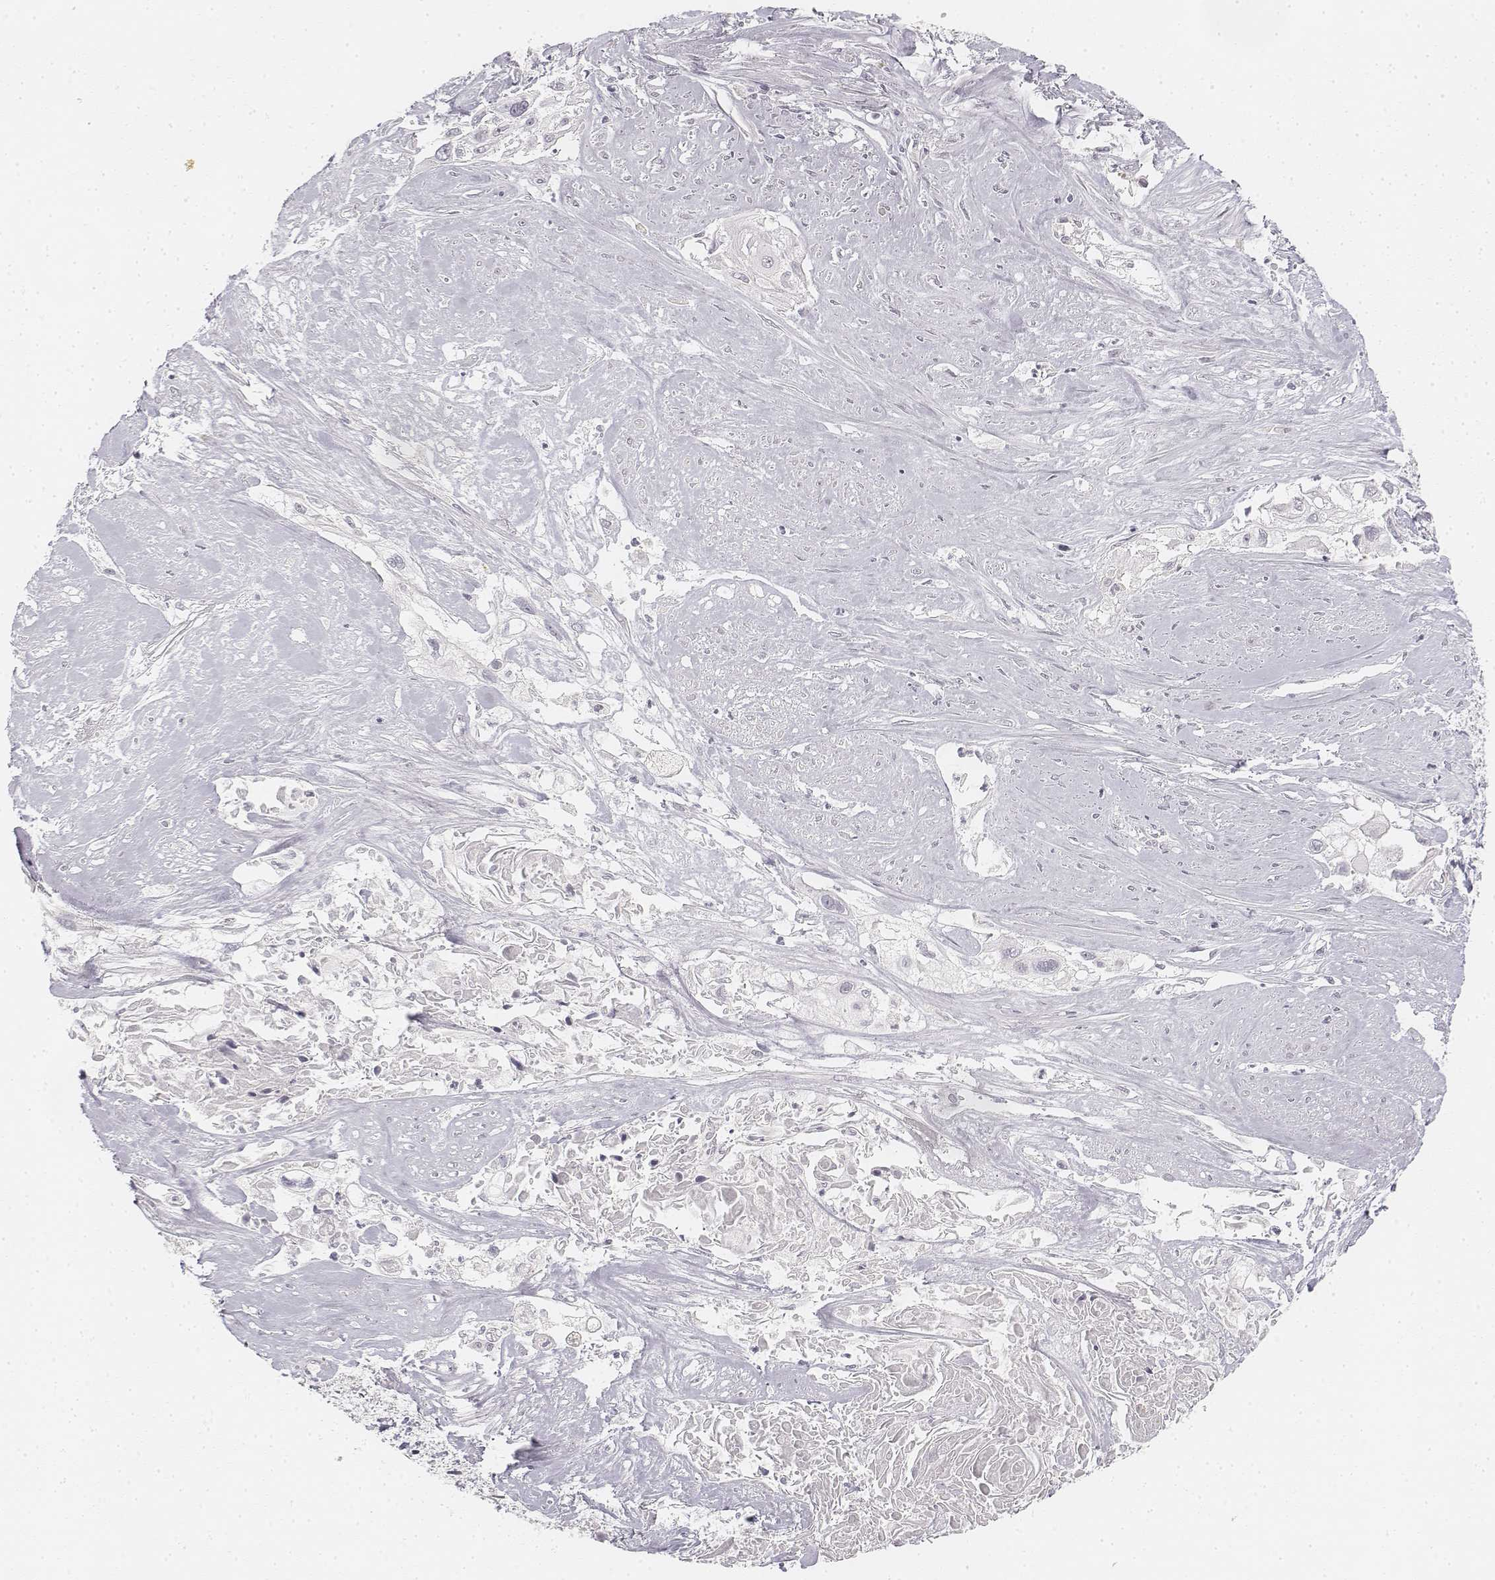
{"staining": {"intensity": "negative", "quantity": "none", "location": "none"}, "tissue": "cervical cancer", "cell_type": "Tumor cells", "image_type": "cancer", "snomed": [{"axis": "morphology", "description": "Squamous cell carcinoma, NOS"}, {"axis": "topography", "description": "Cervix"}], "caption": "An immunohistochemistry micrograph of squamous cell carcinoma (cervical) is shown. There is no staining in tumor cells of squamous cell carcinoma (cervical). (DAB (3,3'-diaminobenzidine) IHC visualized using brightfield microscopy, high magnification).", "gene": "DSG4", "patient": {"sex": "female", "age": 49}}